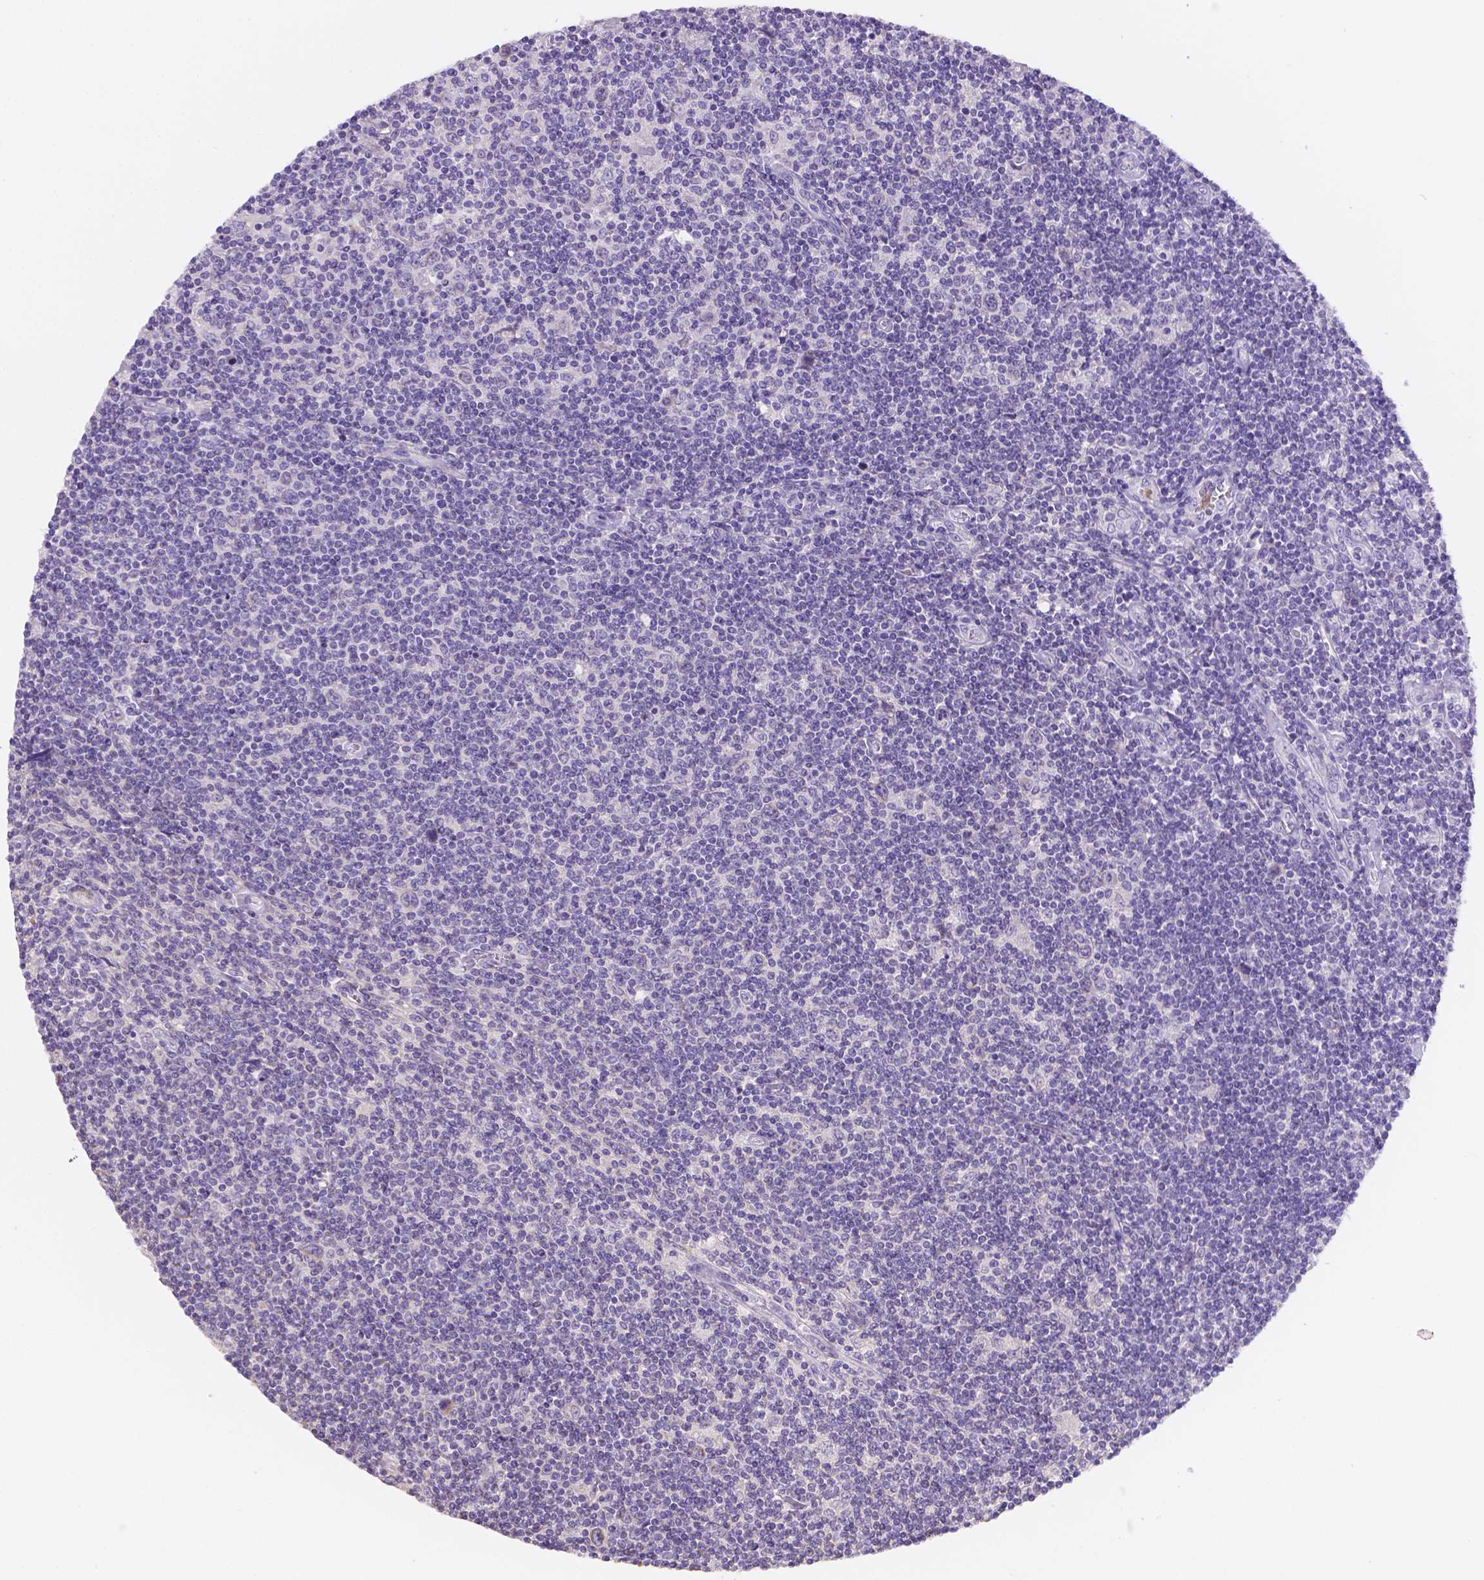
{"staining": {"intensity": "negative", "quantity": "none", "location": "none"}, "tissue": "lymphoma", "cell_type": "Tumor cells", "image_type": "cancer", "snomed": [{"axis": "morphology", "description": "Hodgkin's disease, NOS"}, {"axis": "topography", "description": "Lymph node"}], "caption": "High power microscopy image of an IHC image of lymphoma, revealing no significant positivity in tumor cells.", "gene": "NXPE2", "patient": {"sex": "male", "age": 40}}